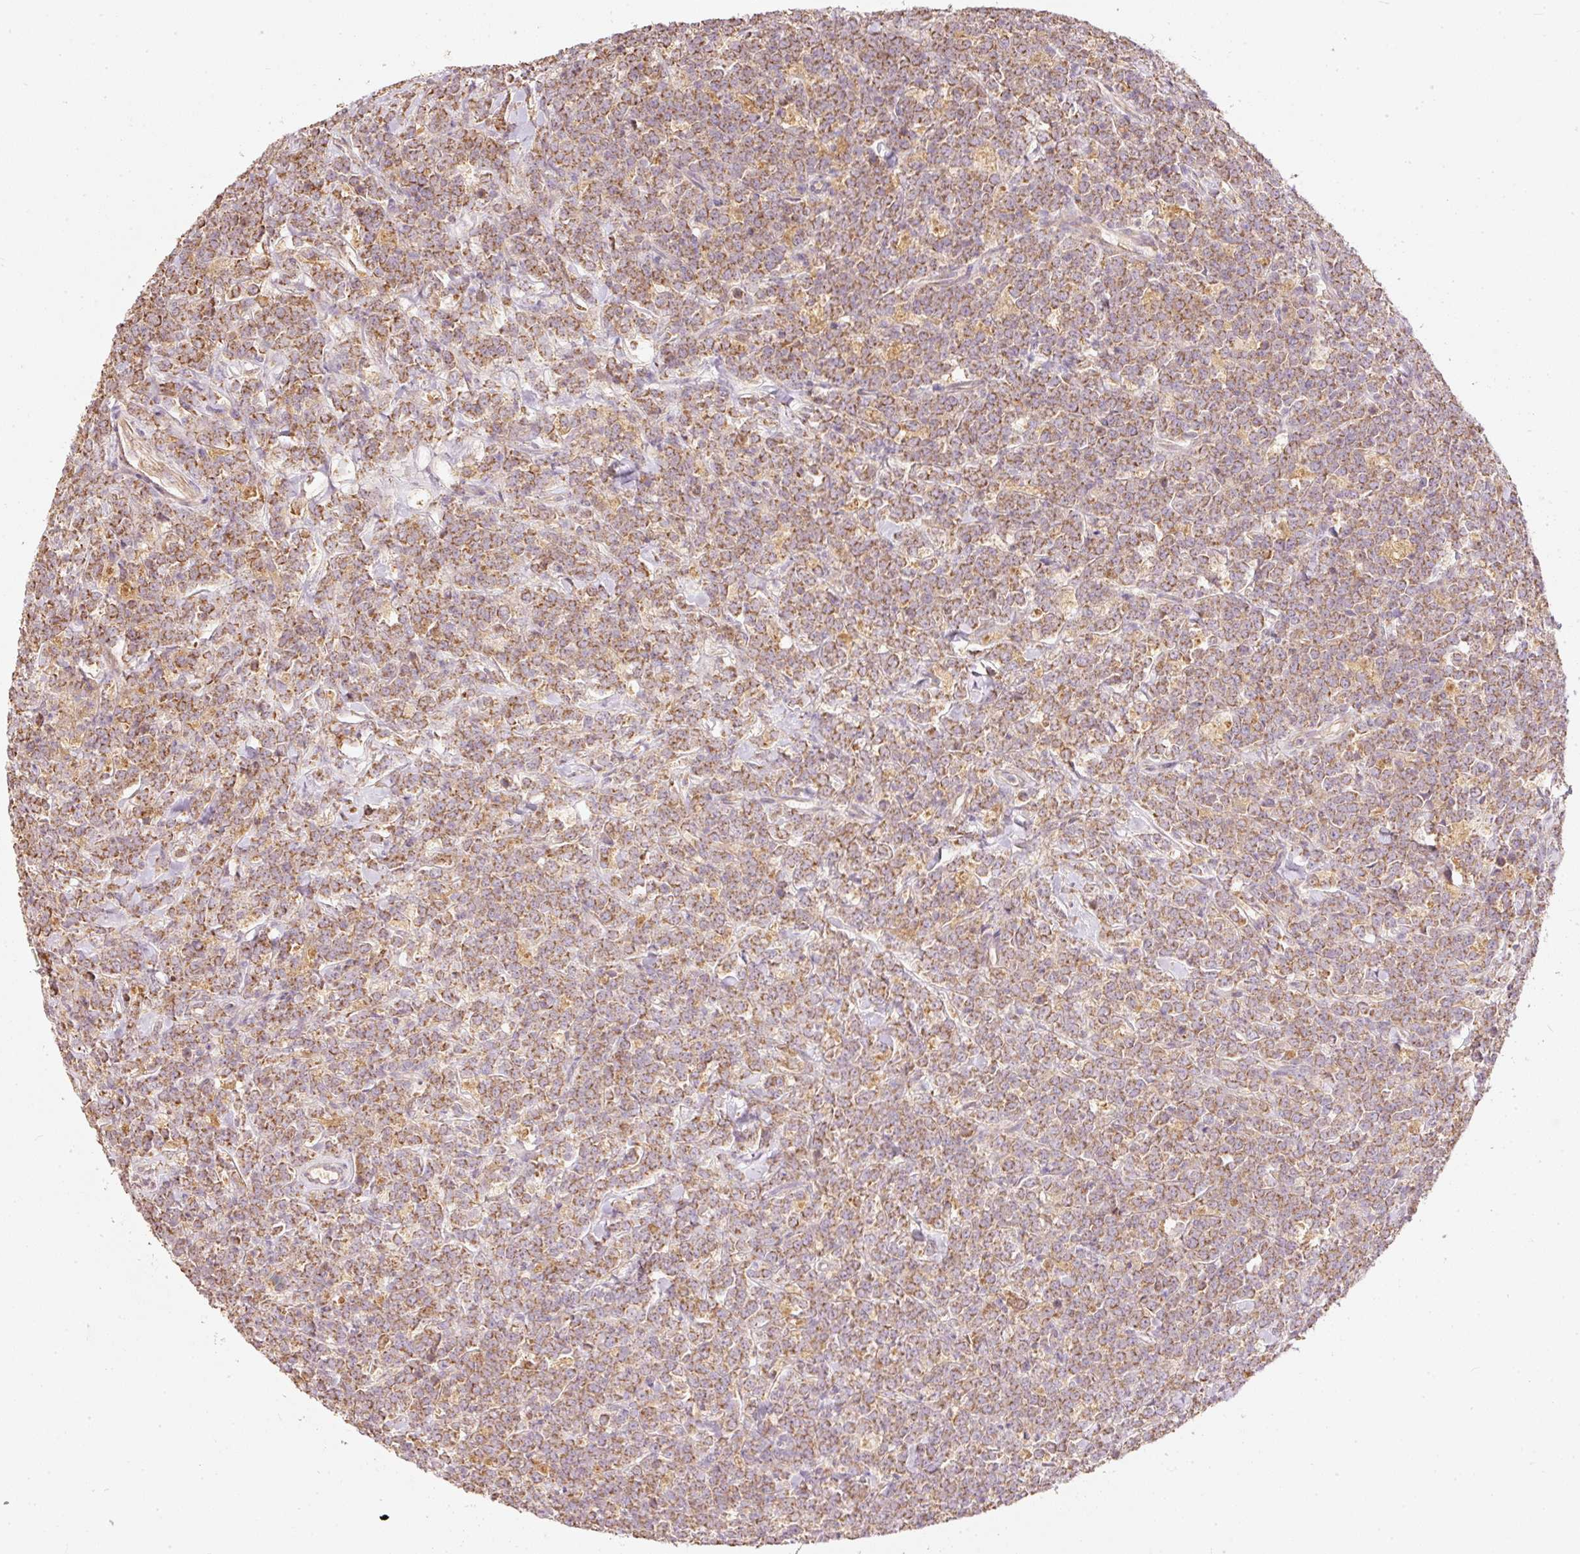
{"staining": {"intensity": "moderate", "quantity": ">75%", "location": "cytoplasmic/membranous"}, "tissue": "lymphoma", "cell_type": "Tumor cells", "image_type": "cancer", "snomed": [{"axis": "morphology", "description": "Malignant lymphoma, non-Hodgkin's type, High grade"}, {"axis": "topography", "description": "Small intestine"}], "caption": "Human malignant lymphoma, non-Hodgkin's type (high-grade) stained with a brown dye displays moderate cytoplasmic/membranous positive staining in approximately >75% of tumor cells.", "gene": "PSENEN", "patient": {"sex": "male", "age": 8}}